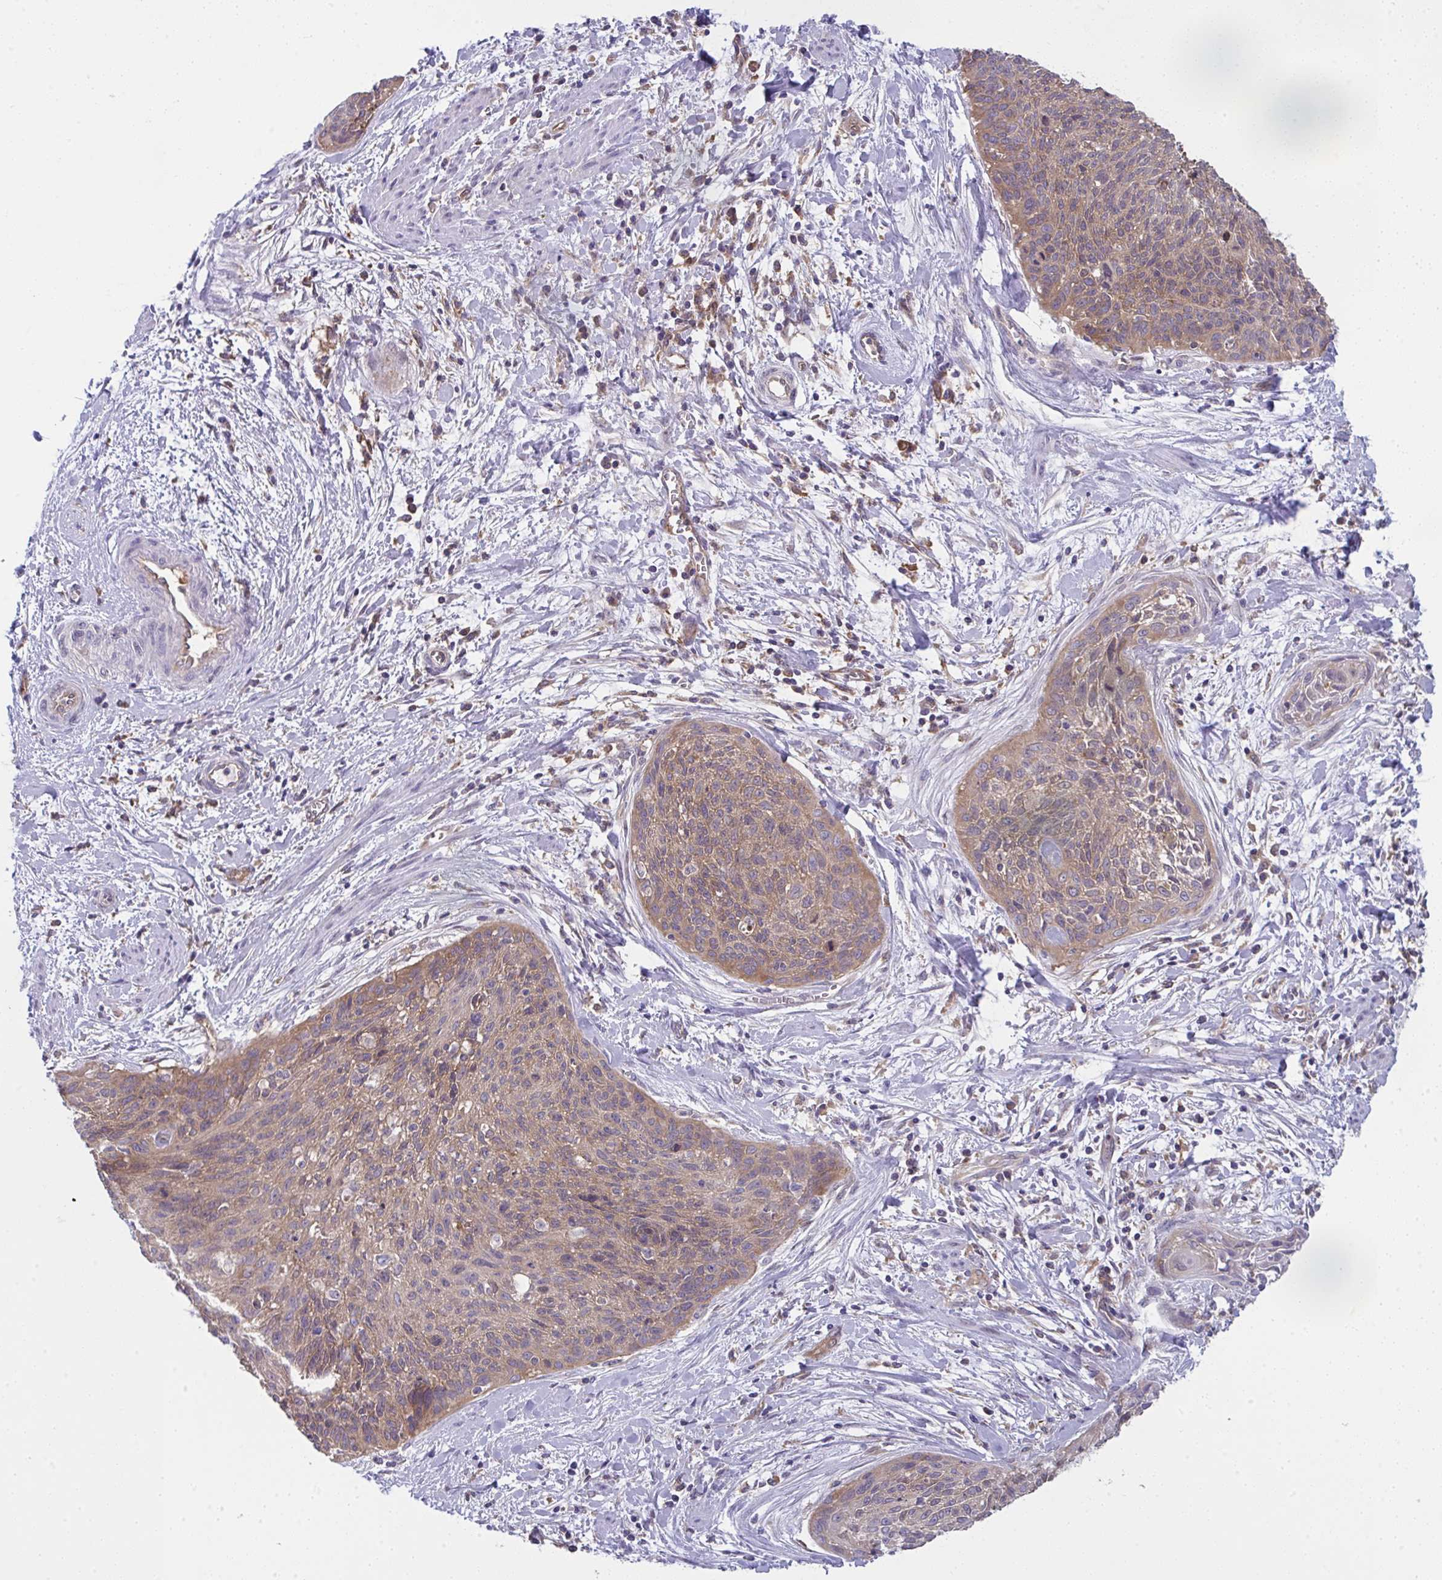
{"staining": {"intensity": "moderate", "quantity": "25%-75%", "location": "cytoplasmic/membranous"}, "tissue": "cervical cancer", "cell_type": "Tumor cells", "image_type": "cancer", "snomed": [{"axis": "morphology", "description": "Squamous cell carcinoma, NOS"}, {"axis": "topography", "description": "Cervix"}], "caption": "A high-resolution micrograph shows IHC staining of cervical squamous cell carcinoma, which demonstrates moderate cytoplasmic/membranous staining in about 25%-75% of tumor cells. Using DAB (brown) and hematoxylin (blue) stains, captured at high magnification using brightfield microscopy.", "gene": "ALDH16A1", "patient": {"sex": "female", "age": 55}}